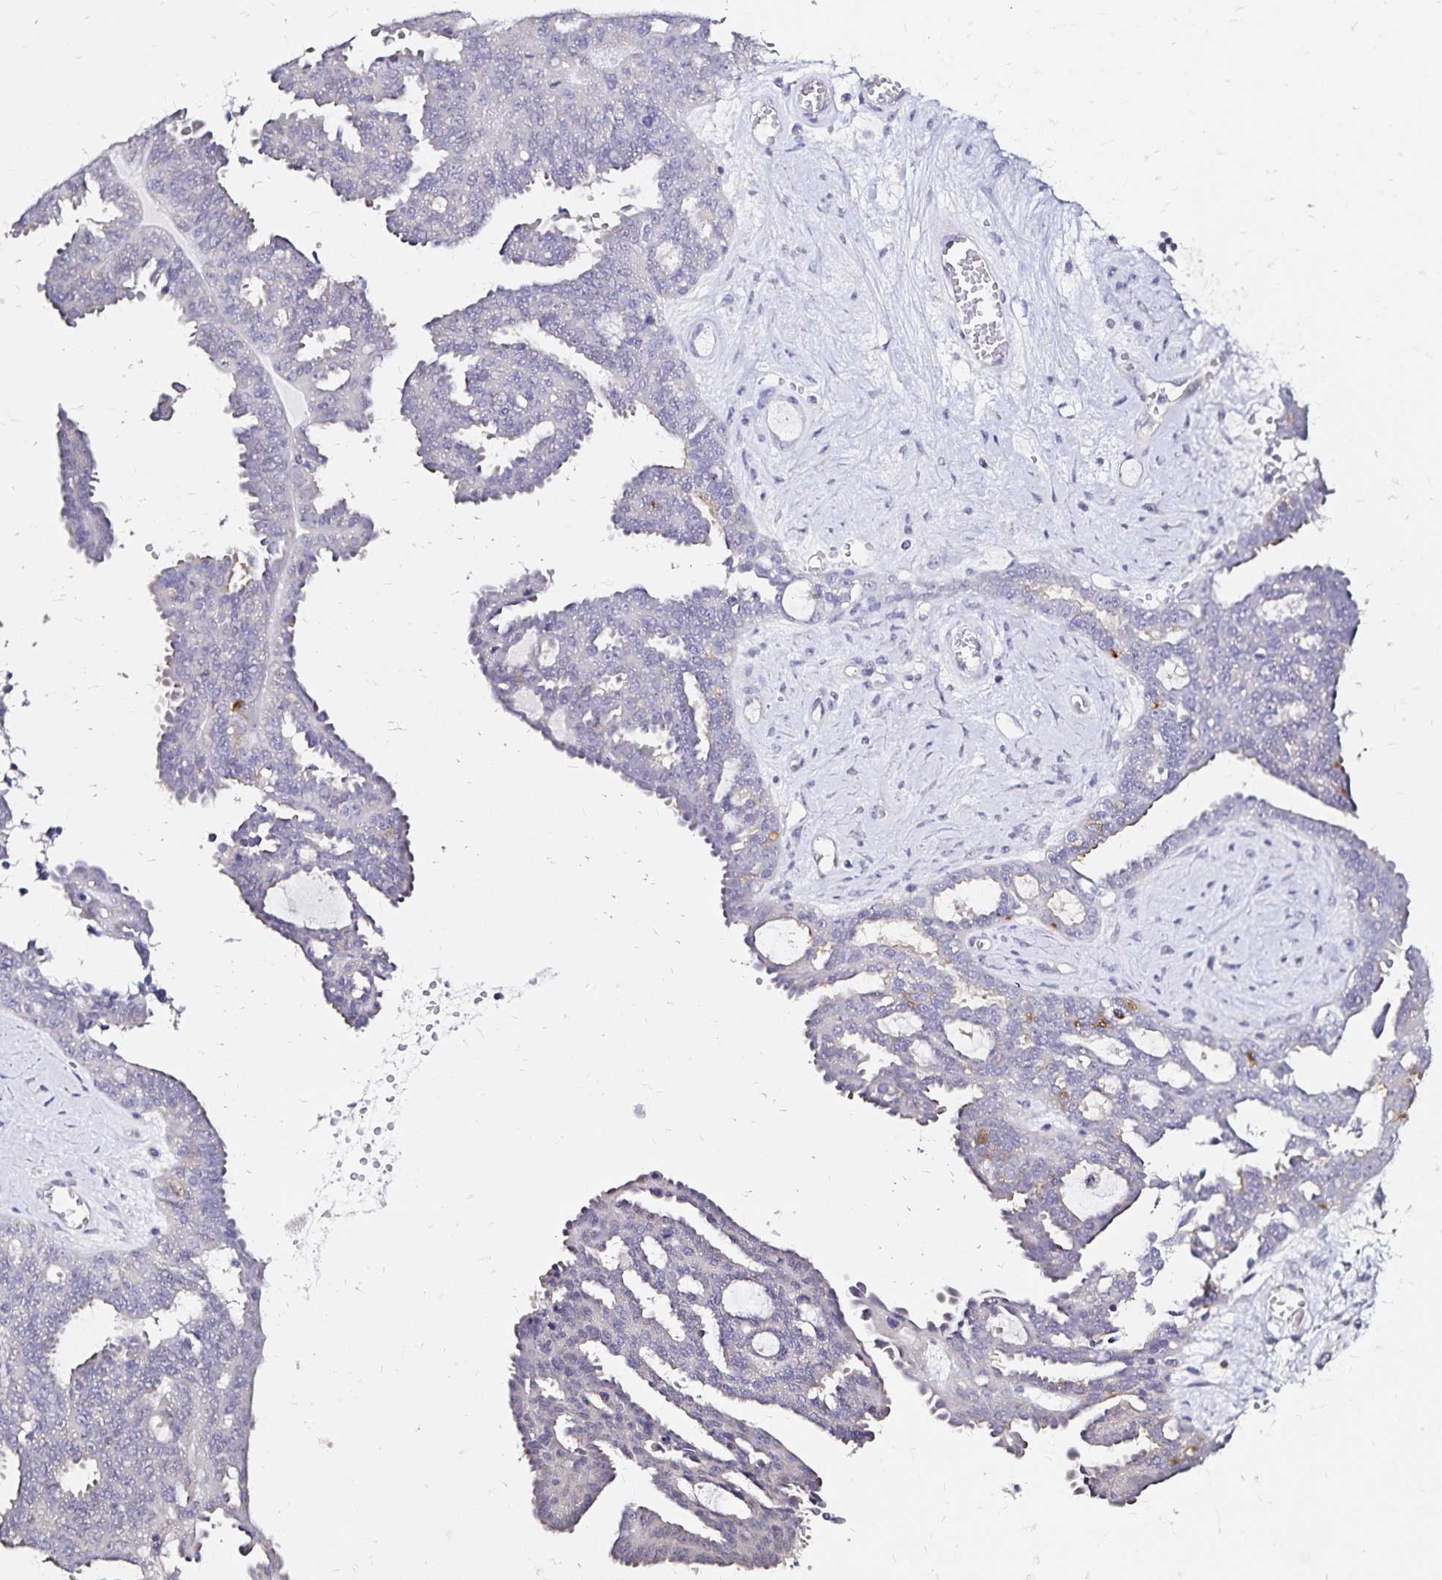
{"staining": {"intensity": "negative", "quantity": "none", "location": "none"}, "tissue": "ovarian cancer", "cell_type": "Tumor cells", "image_type": "cancer", "snomed": [{"axis": "morphology", "description": "Cystadenocarcinoma, serous, NOS"}, {"axis": "topography", "description": "Ovary"}], "caption": "The IHC photomicrograph has no significant expression in tumor cells of serous cystadenocarcinoma (ovarian) tissue.", "gene": "SLC5A1", "patient": {"sex": "female", "age": 71}}